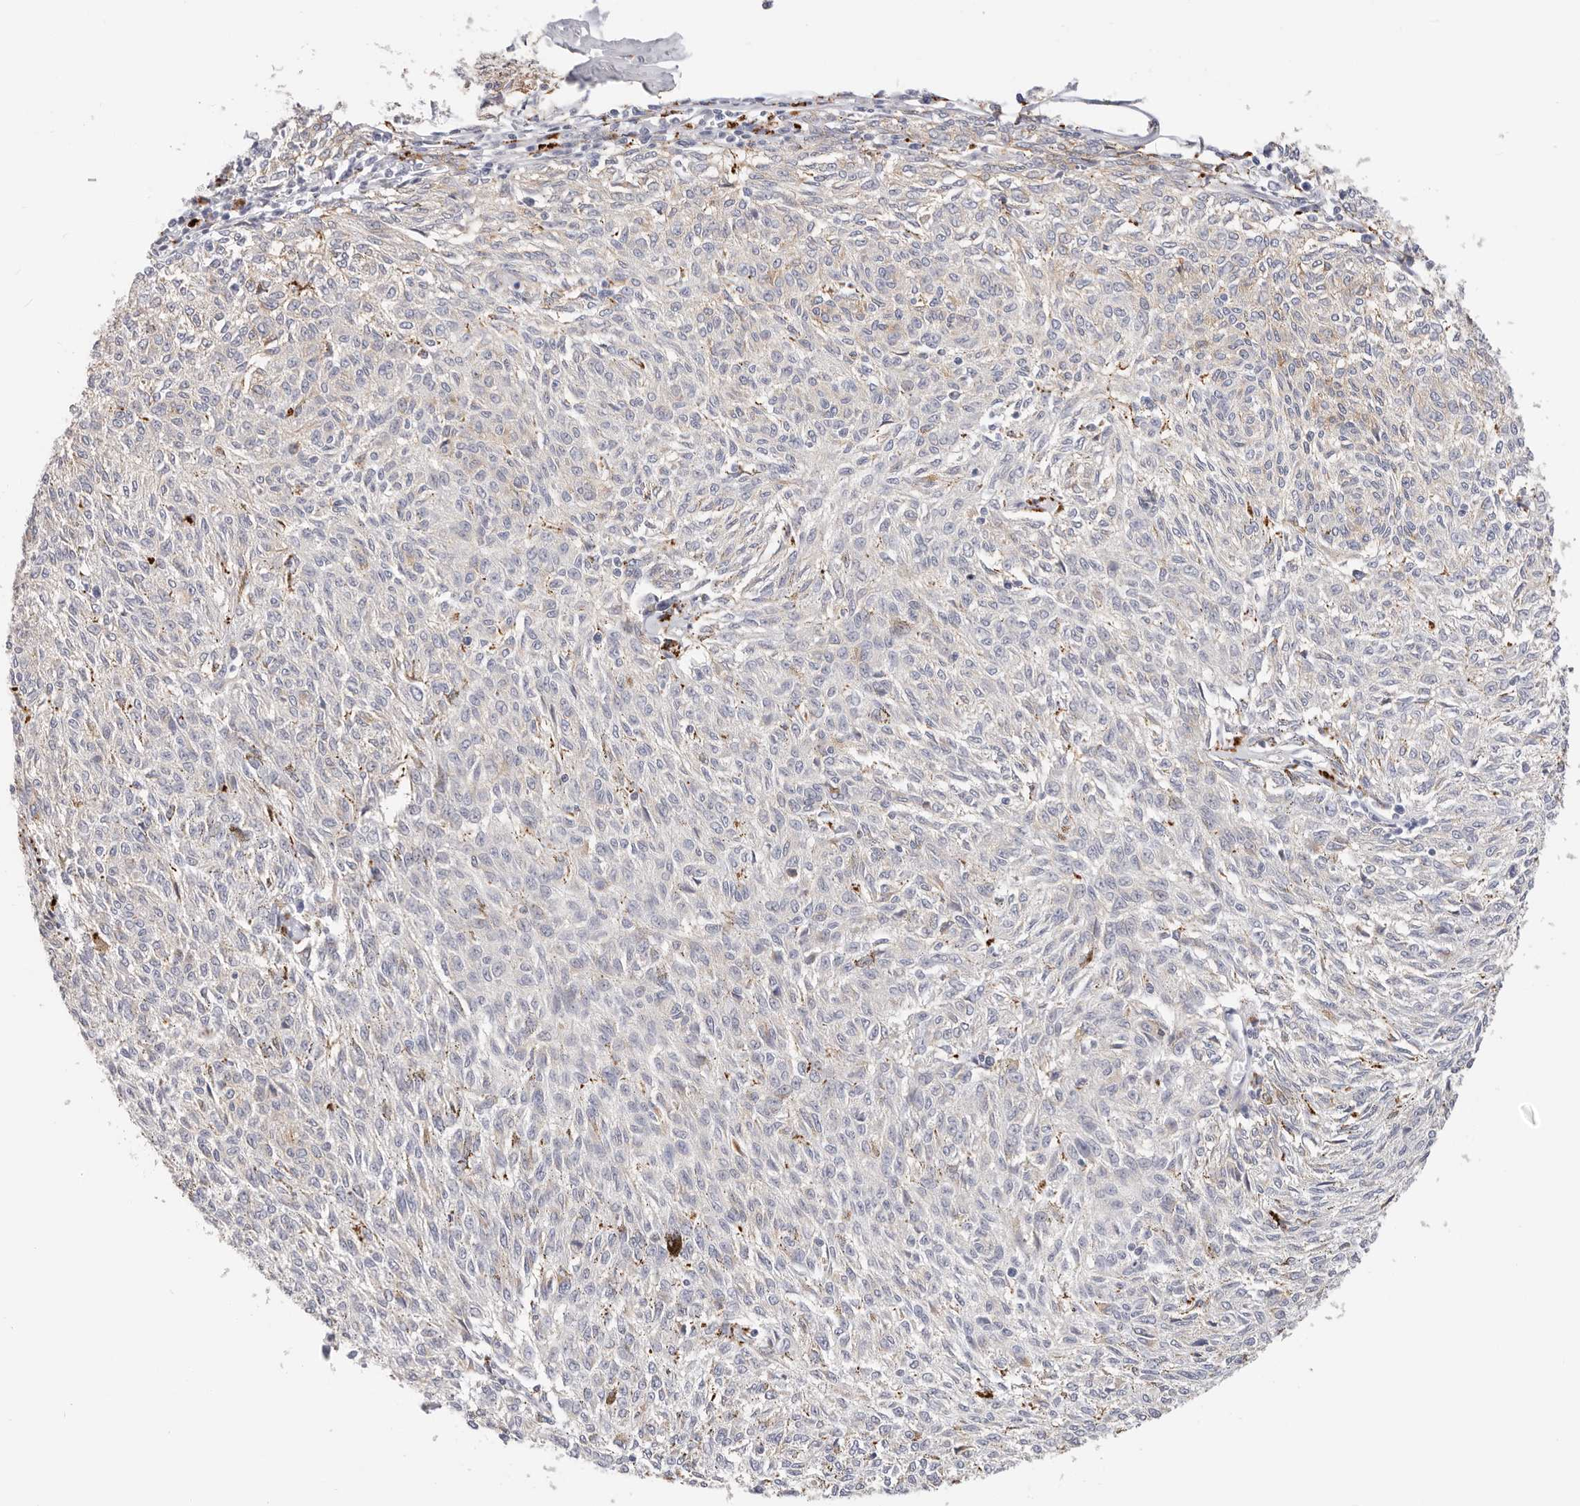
{"staining": {"intensity": "weak", "quantity": "25%-75%", "location": "cytoplasmic/membranous"}, "tissue": "melanoma", "cell_type": "Tumor cells", "image_type": "cancer", "snomed": [{"axis": "morphology", "description": "Malignant melanoma, NOS"}, {"axis": "topography", "description": "Skin"}], "caption": "Melanoma tissue displays weak cytoplasmic/membranous positivity in approximately 25%-75% of tumor cells, visualized by immunohistochemistry.", "gene": "STKLD1", "patient": {"sex": "female", "age": 72}}